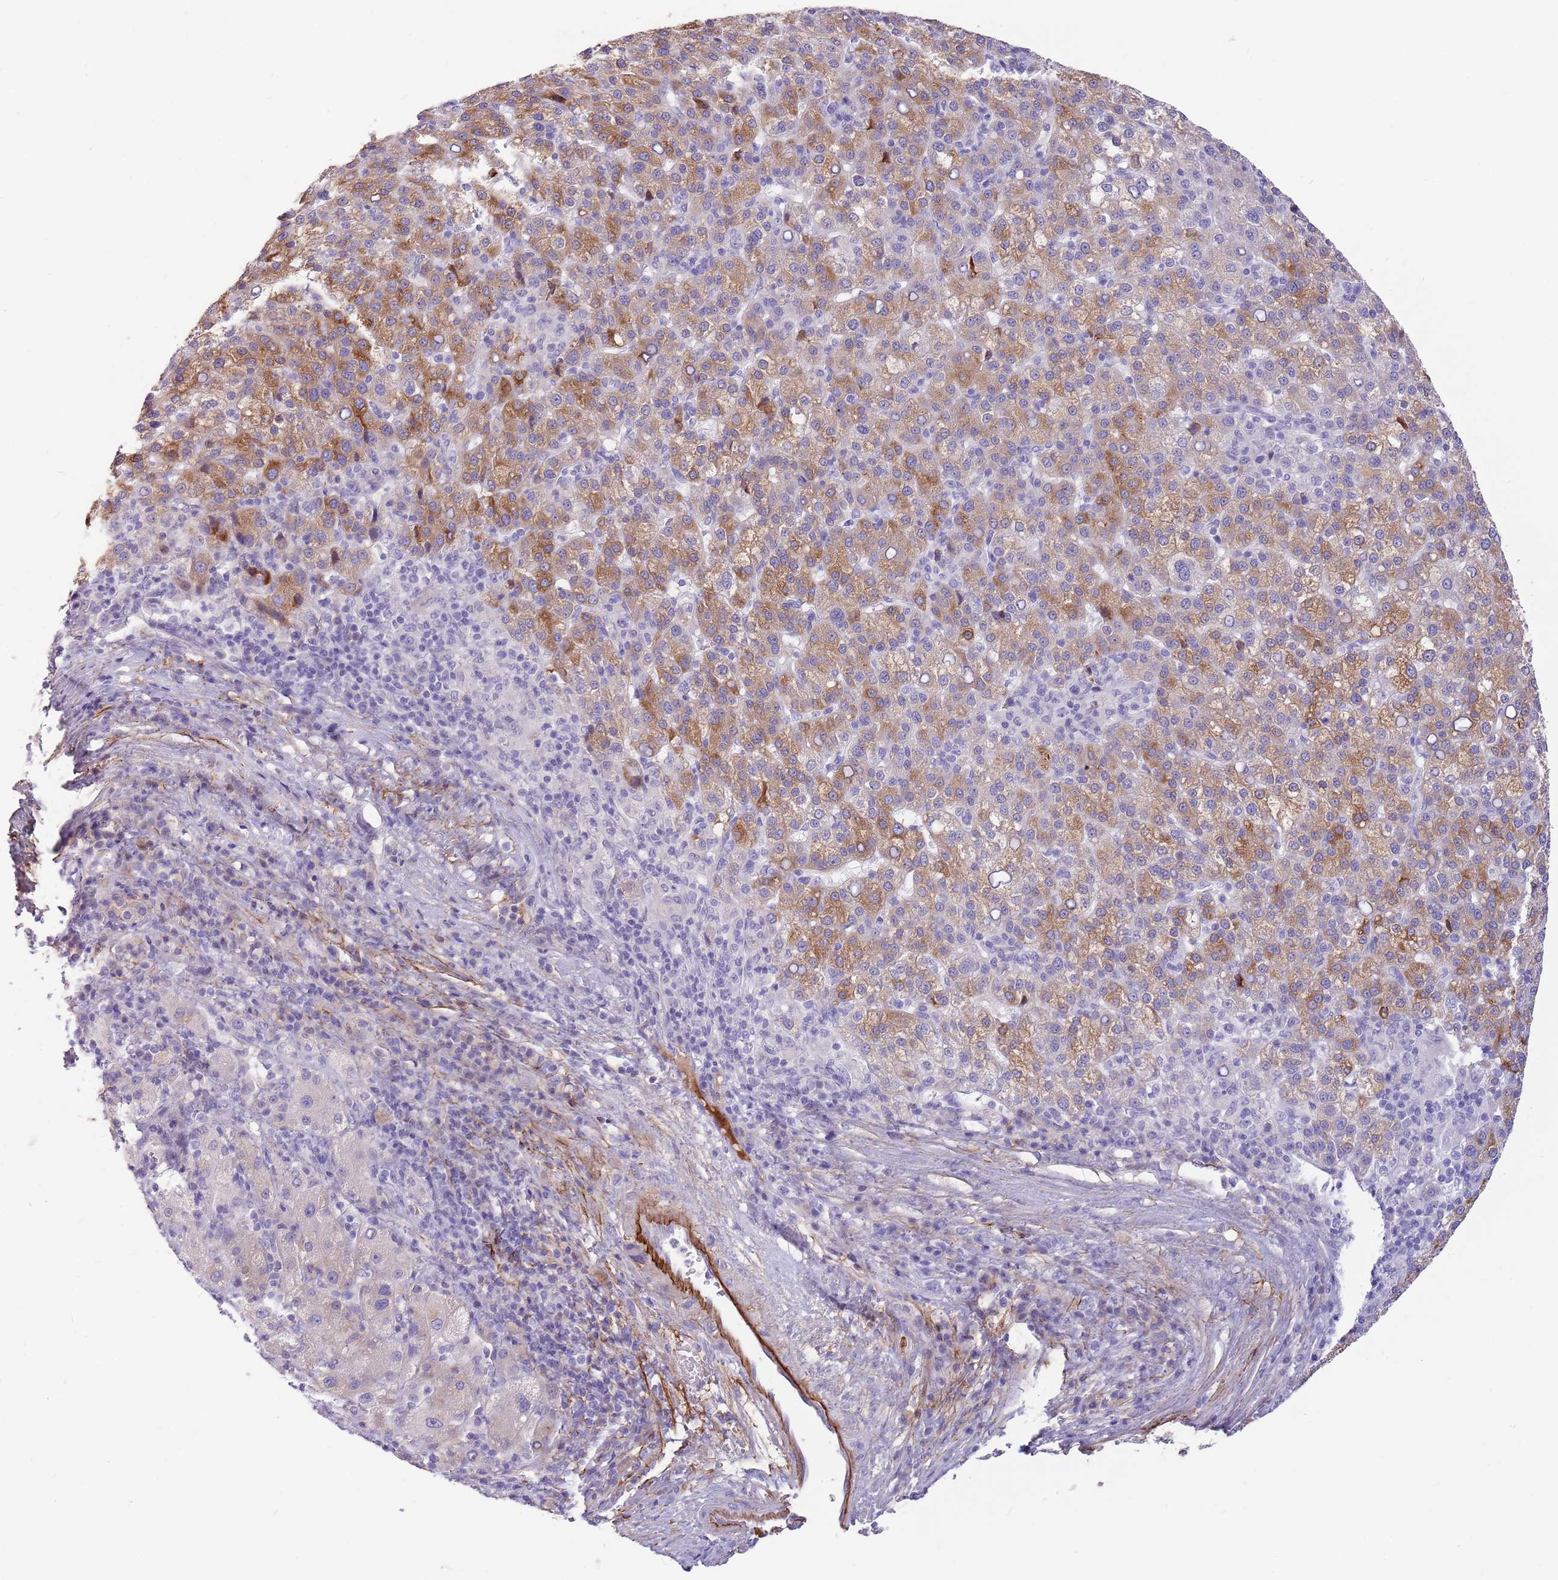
{"staining": {"intensity": "moderate", "quantity": "25%-75%", "location": "cytoplasmic/membranous"}, "tissue": "liver cancer", "cell_type": "Tumor cells", "image_type": "cancer", "snomed": [{"axis": "morphology", "description": "Carcinoma, Hepatocellular, NOS"}, {"axis": "topography", "description": "Liver"}], "caption": "A high-resolution image shows IHC staining of liver cancer, which exhibits moderate cytoplasmic/membranous expression in approximately 25%-75% of tumor cells.", "gene": "LEPROTL1", "patient": {"sex": "female", "age": 58}}